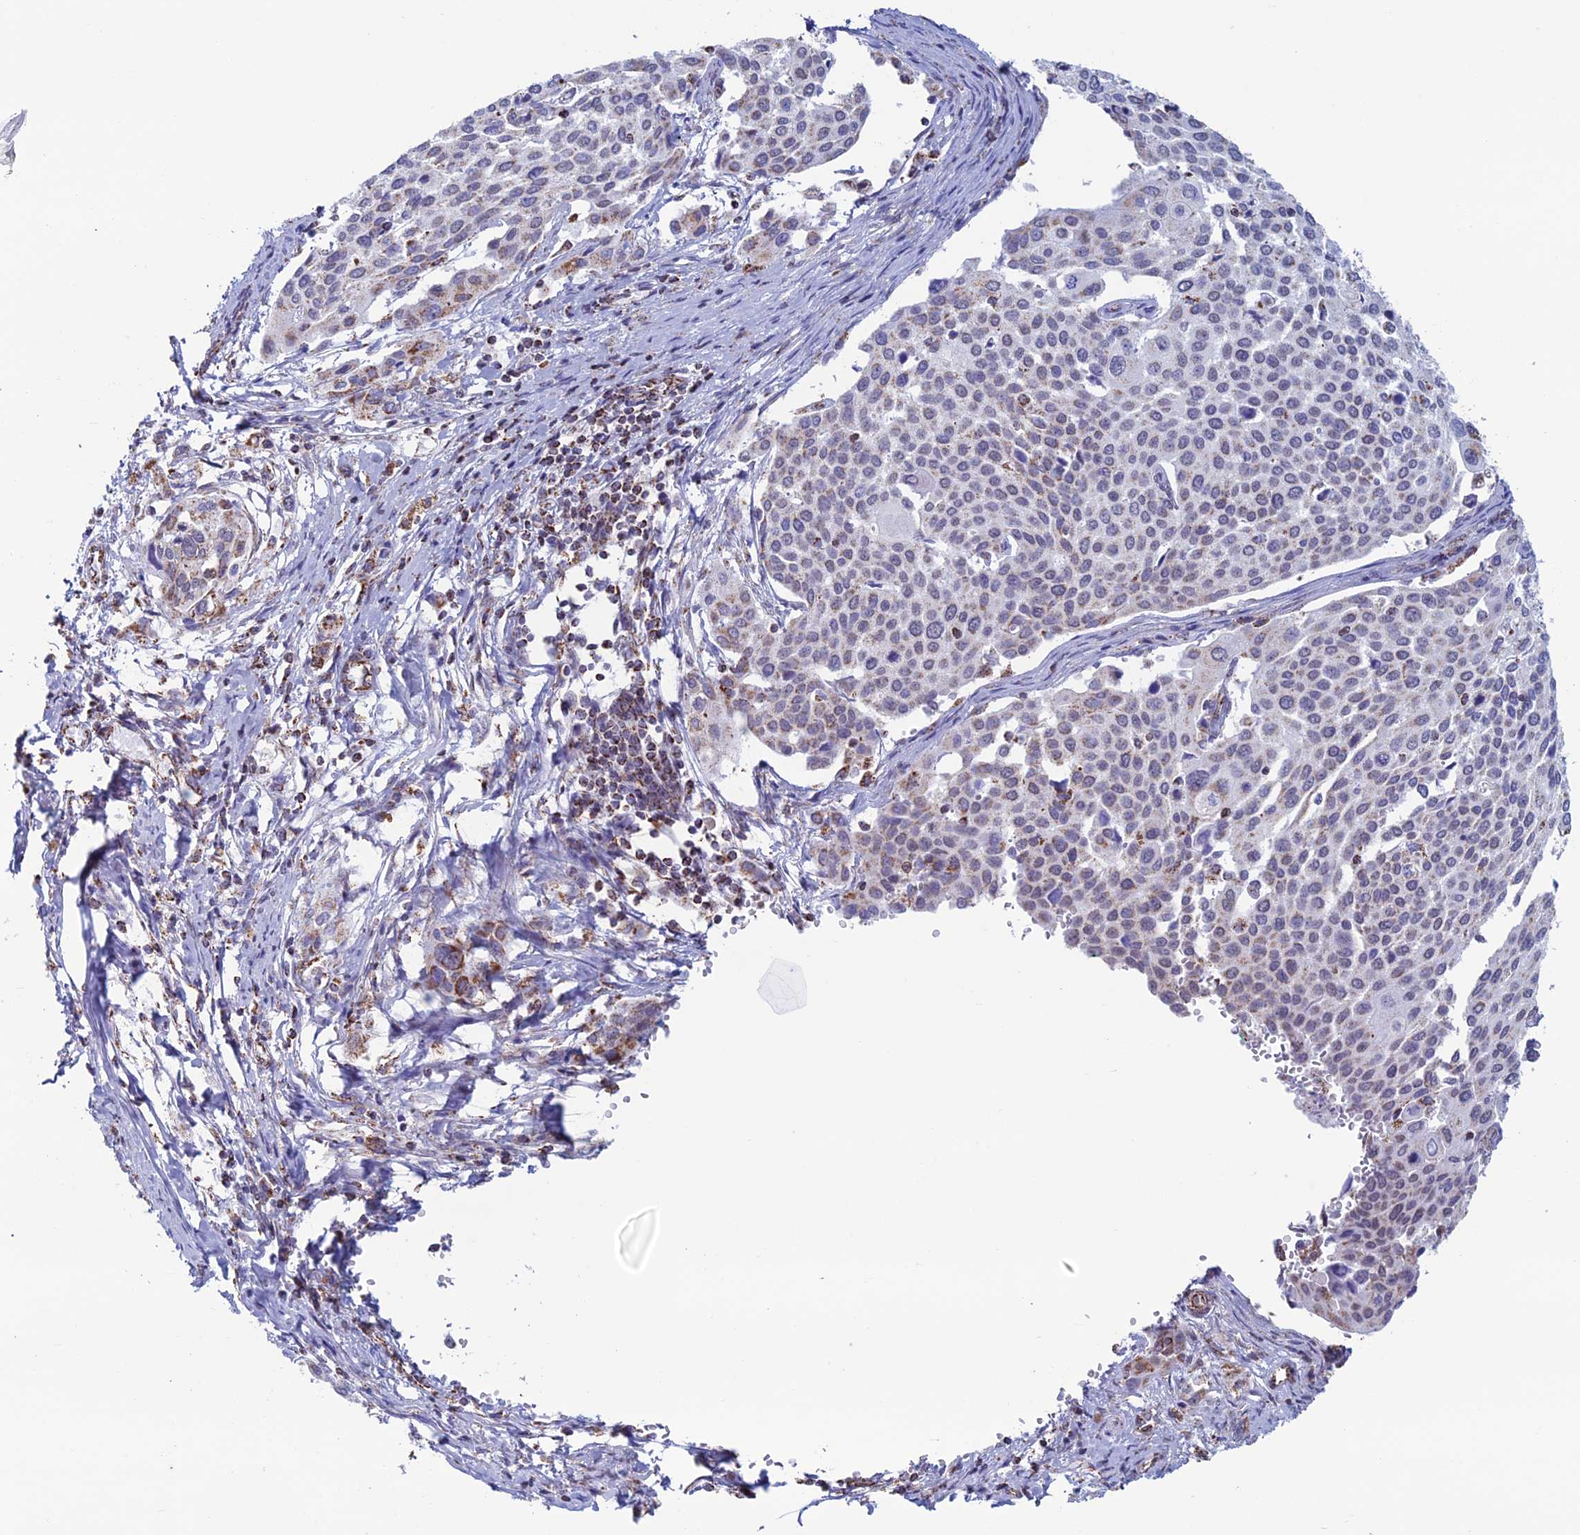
{"staining": {"intensity": "moderate", "quantity": ">75%", "location": "cytoplasmic/membranous"}, "tissue": "cervical cancer", "cell_type": "Tumor cells", "image_type": "cancer", "snomed": [{"axis": "morphology", "description": "Squamous cell carcinoma, NOS"}, {"axis": "topography", "description": "Cervix"}], "caption": "Protein analysis of cervical cancer tissue exhibits moderate cytoplasmic/membranous expression in approximately >75% of tumor cells.", "gene": "ZNG1B", "patient": {"sex": "female", "age": 44}}